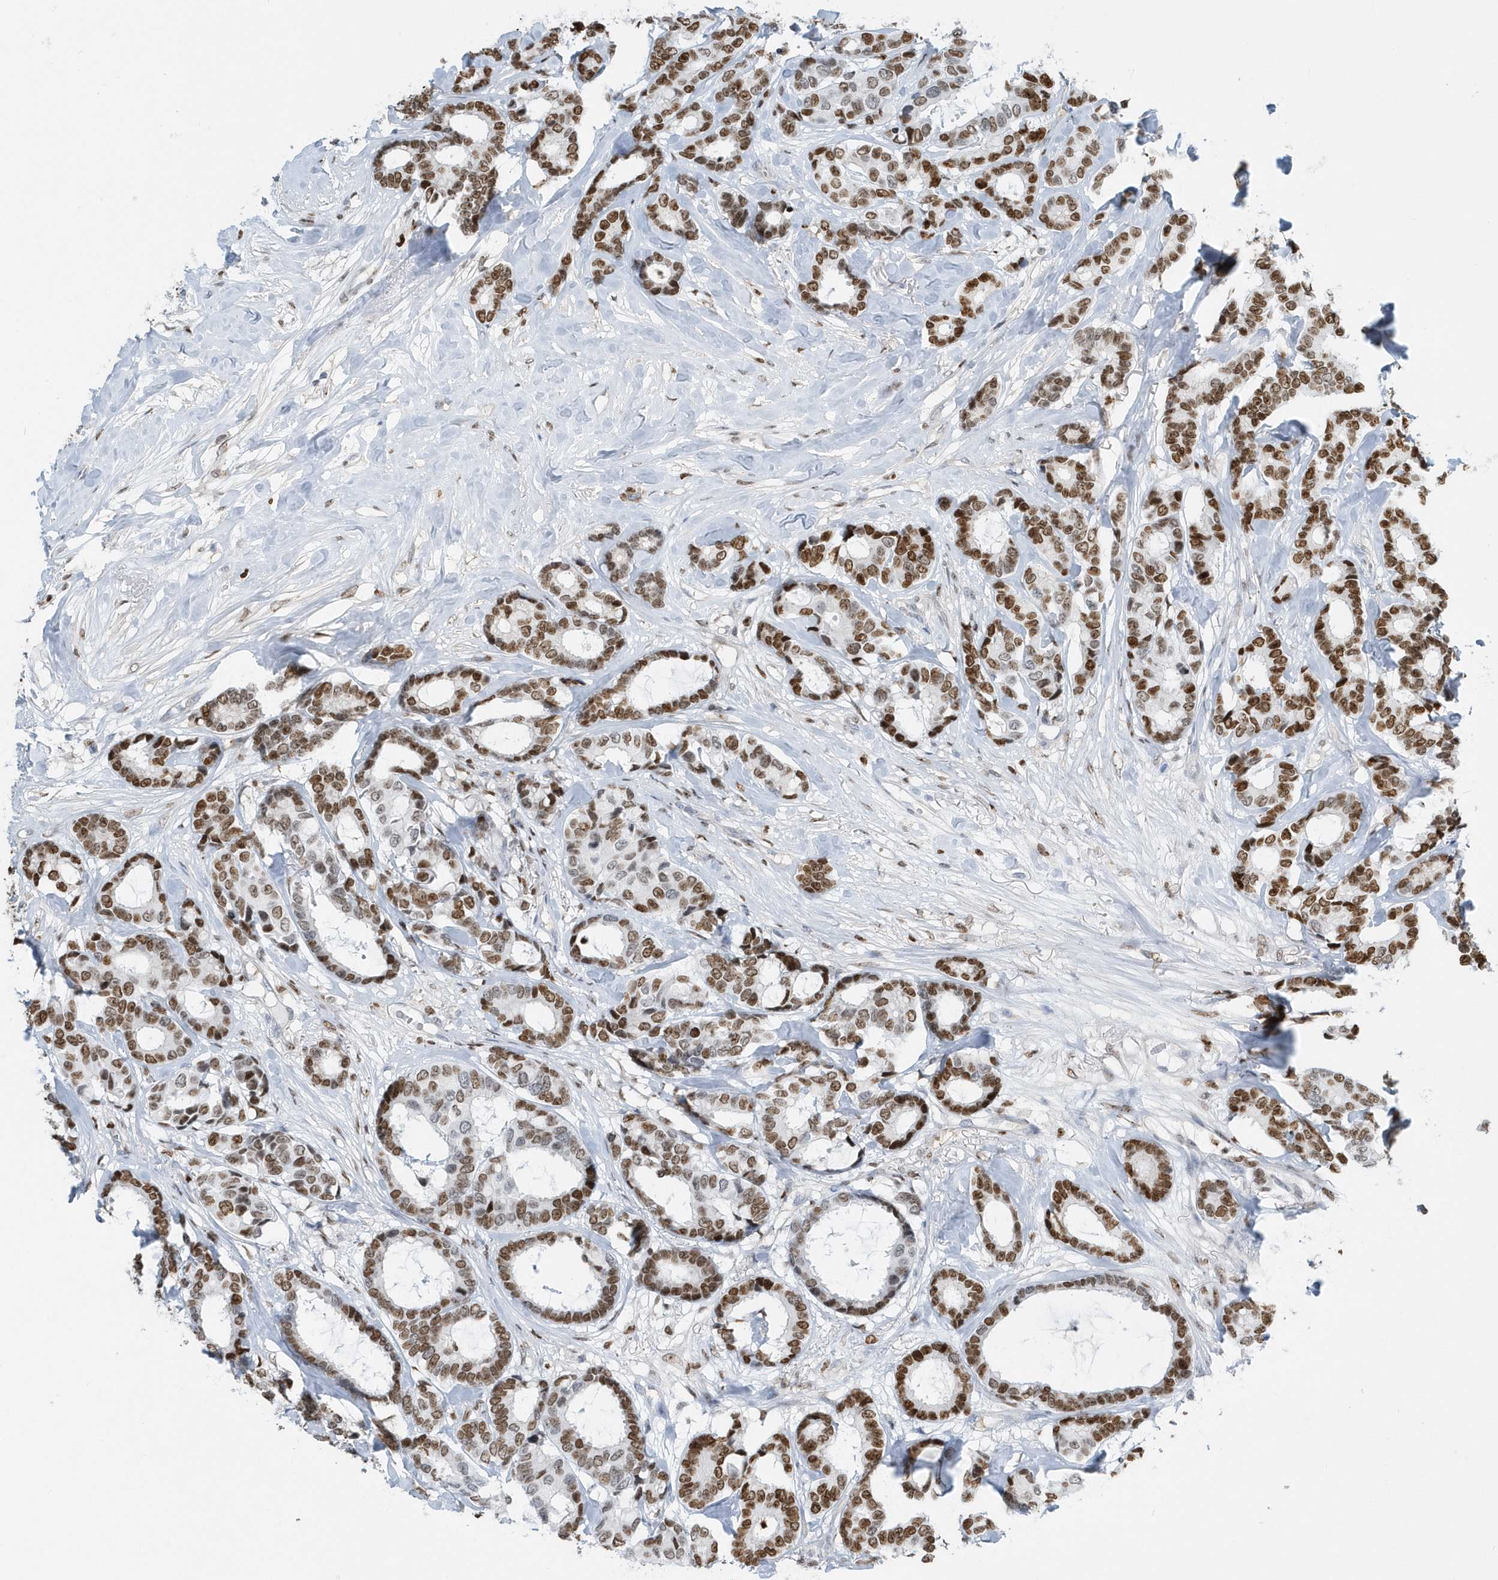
{"staining": {"intensity": "moderate", "quantity": ">75%", "location": "nuclear"}, "tissue": "breast cancer", "cell_type": "Tumor cells", "image_type": "cancer", "snomed": [{"axis": "morphology", "description": "Duct carcinoma"}, {"axis": "topography", "description": "Breast"}], "caption": "Immunohistochemistry histopathology image of neoplastic tissue: human breast cancer stained using IHC demonstrates medium levels of moderate protein expression localized specifically in the nuclear of tumor cells, appearing as a nuclear brown color.", "gene": "MACROH2A2", "patient": {"sex": "female", "age": 87}}